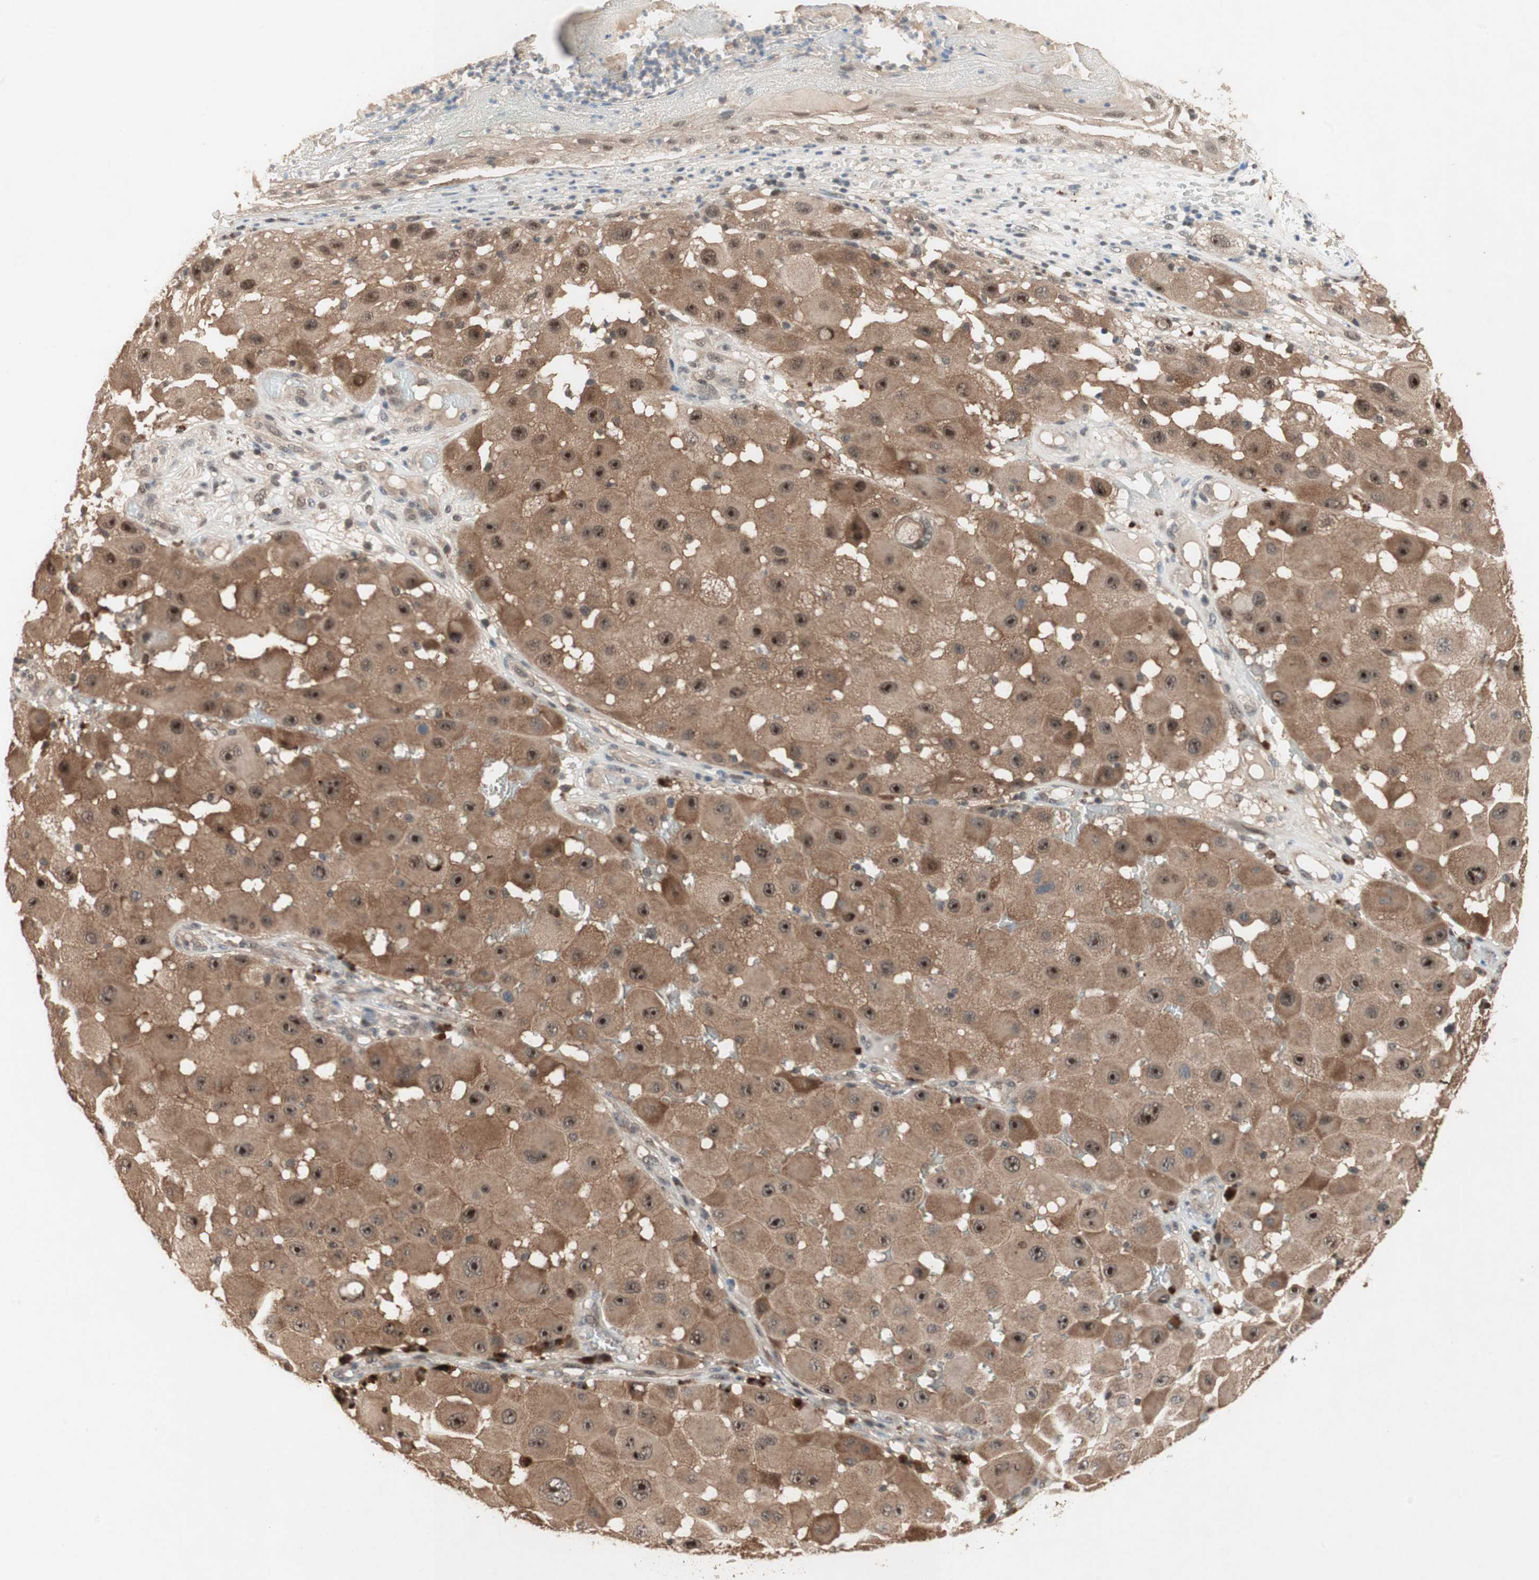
{"staining": {"intensity": "strong", "quantity": ">75%", "location": "cytoplasmic/membranous,nuclear"}, "tissue": "melanoma", "cell_type": "Tumor cells", "image_type": "cancer", "snomed": [{"axis": "morphology", "description": "Malignant melanoma, NOS"}, {"axis": "topography", "description": "Skin"}], "caption": "A histopathology image of malignant melanoma stained for a protein shows strong cytoplasmic/membranous and nuclear brown staining in tumor cells.", "gene": "GART", "patient": {"sex": "female", "age": 81}}